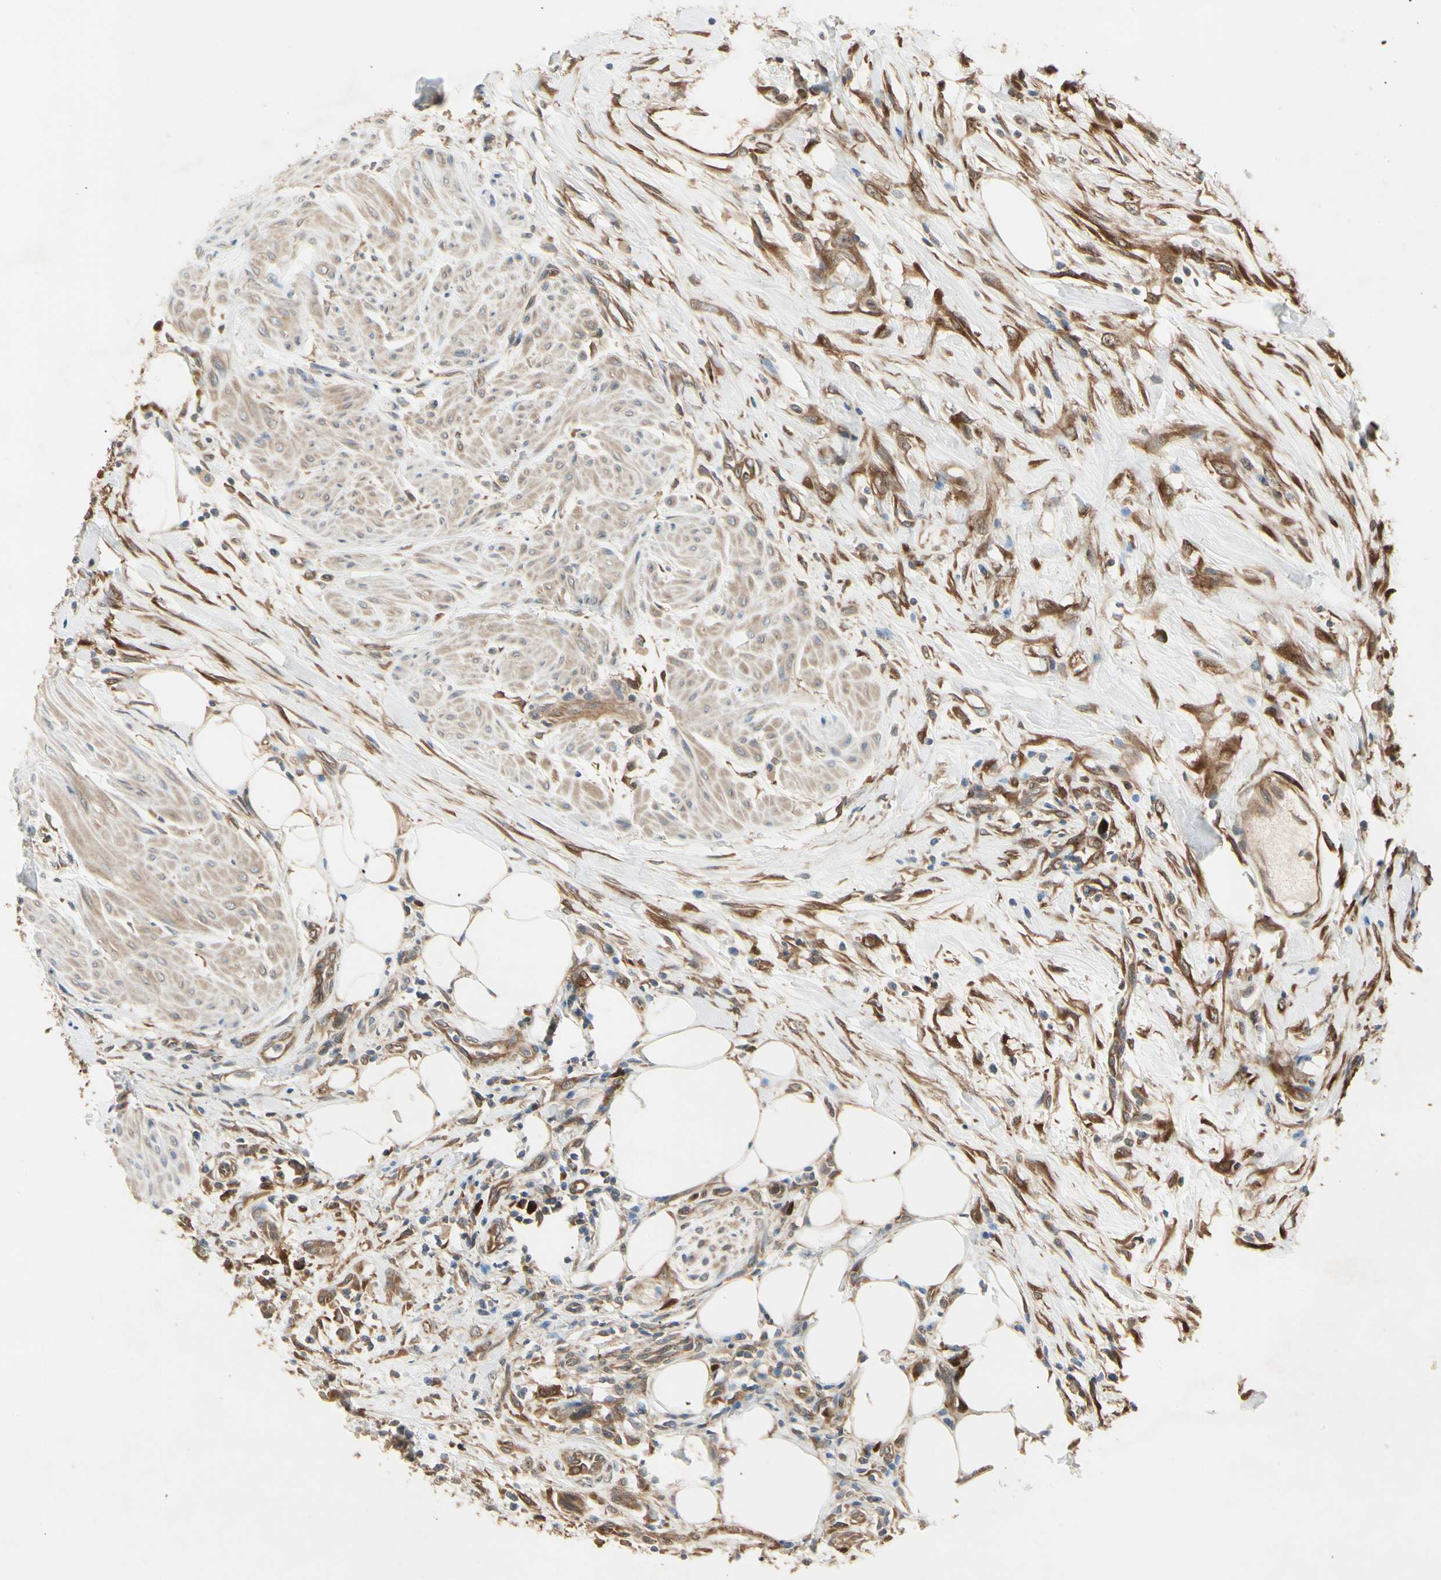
{"staining": {"intensity": "strong", "quantity": ">75%", "location": "cytoplasmic/membranous"}, "tissue": "urothelial cancer", "cell_type": "Tumor cells", "image_type": "cancer", "snomed": [{"axis": "morphology", "description": "Urothelial carcinoma, High grade"}, {"axis": "topography", "description": "Urinary bladder"}], "caption": "Urothelial cancer tissue exhibits strong cytoplasmic/membranous expression in approximately >75% of tumor cells", "gene": "NME1-NME2", "patient": {"sex": "male", "age": 35}}